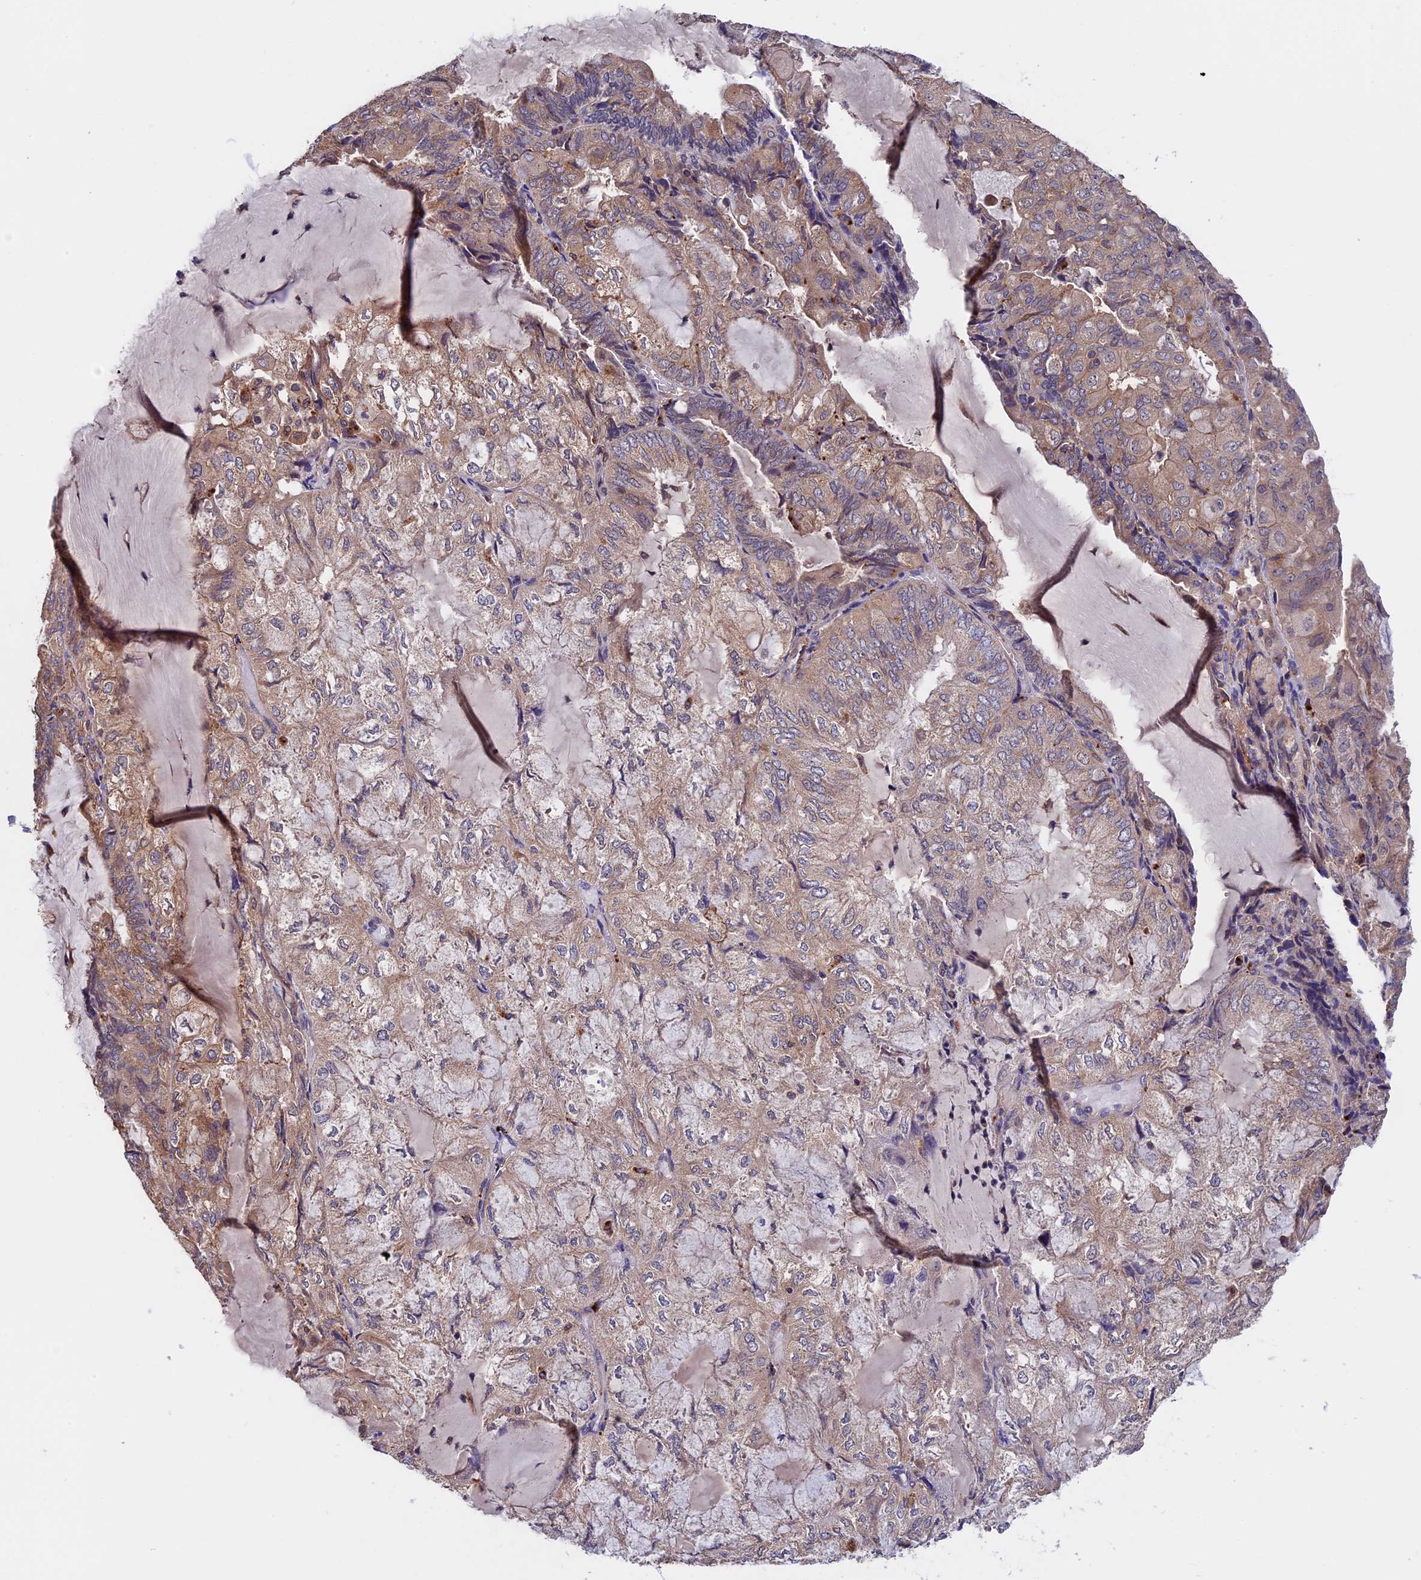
{"staining": {"intensity": "weak", "quantity": "25%-75%", "location": "cytoplasmic/membranous"}, "tissue": "endometrial cancer", "cell_type": "Tumor cells", "image_type": "cancer", "snomed": [{"axis": "morphology", "description": "Adenocarcinoma, NOS"}, {"axis": "topography", "description": "Endometrium"}], "caption": "Endometrial cancer stained with DAB immunohistochemistry (IHC) shows low levels of weak cytoplasmic/membranous staining in approximately 25%-75% of tumor cells.", "gene": "SLC9A5", "patient": {"sex": "female", "age": 81}}